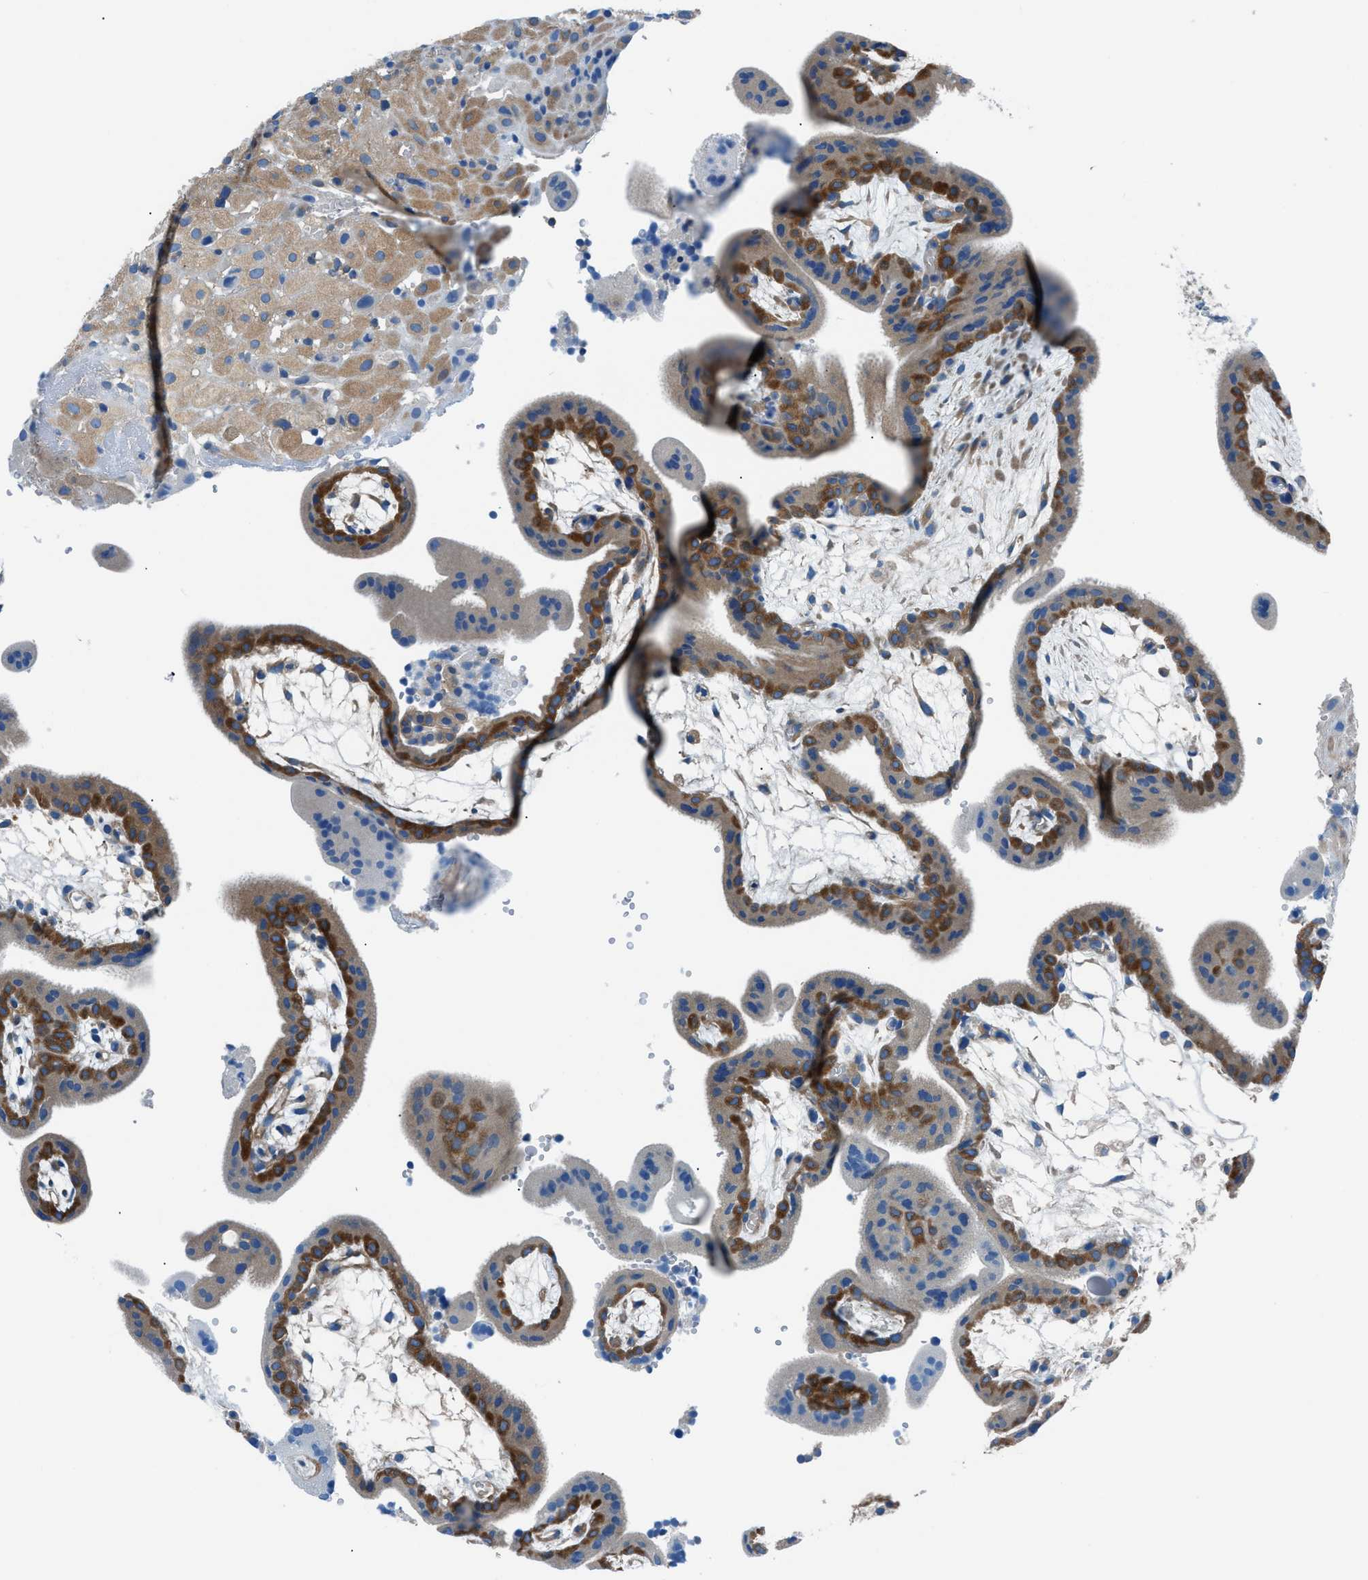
{"staining": {"intensity": "moderate", "quantity": ">75%", "location": "cytoplasmic/membranous"}, "tissue": "placenta", "cell_type": "Decidual cells", "image_type": "normal", "snomed": [{"axis": "morphology", "description": "Normal tissue, NOS"}, {"axis": "topography", "description": "Placenta"}], "caption": "Protein expression analysis of benign placenta shows moderate cytoplasmic/membranous expression in about >75% of decidual cells. (Stains: DAB in brown, nuclei in blue, Microscopy: brightfield microscopy at high magnification).", "gene": "SARS1", "patient": {"sex": "female", "age": 18}}